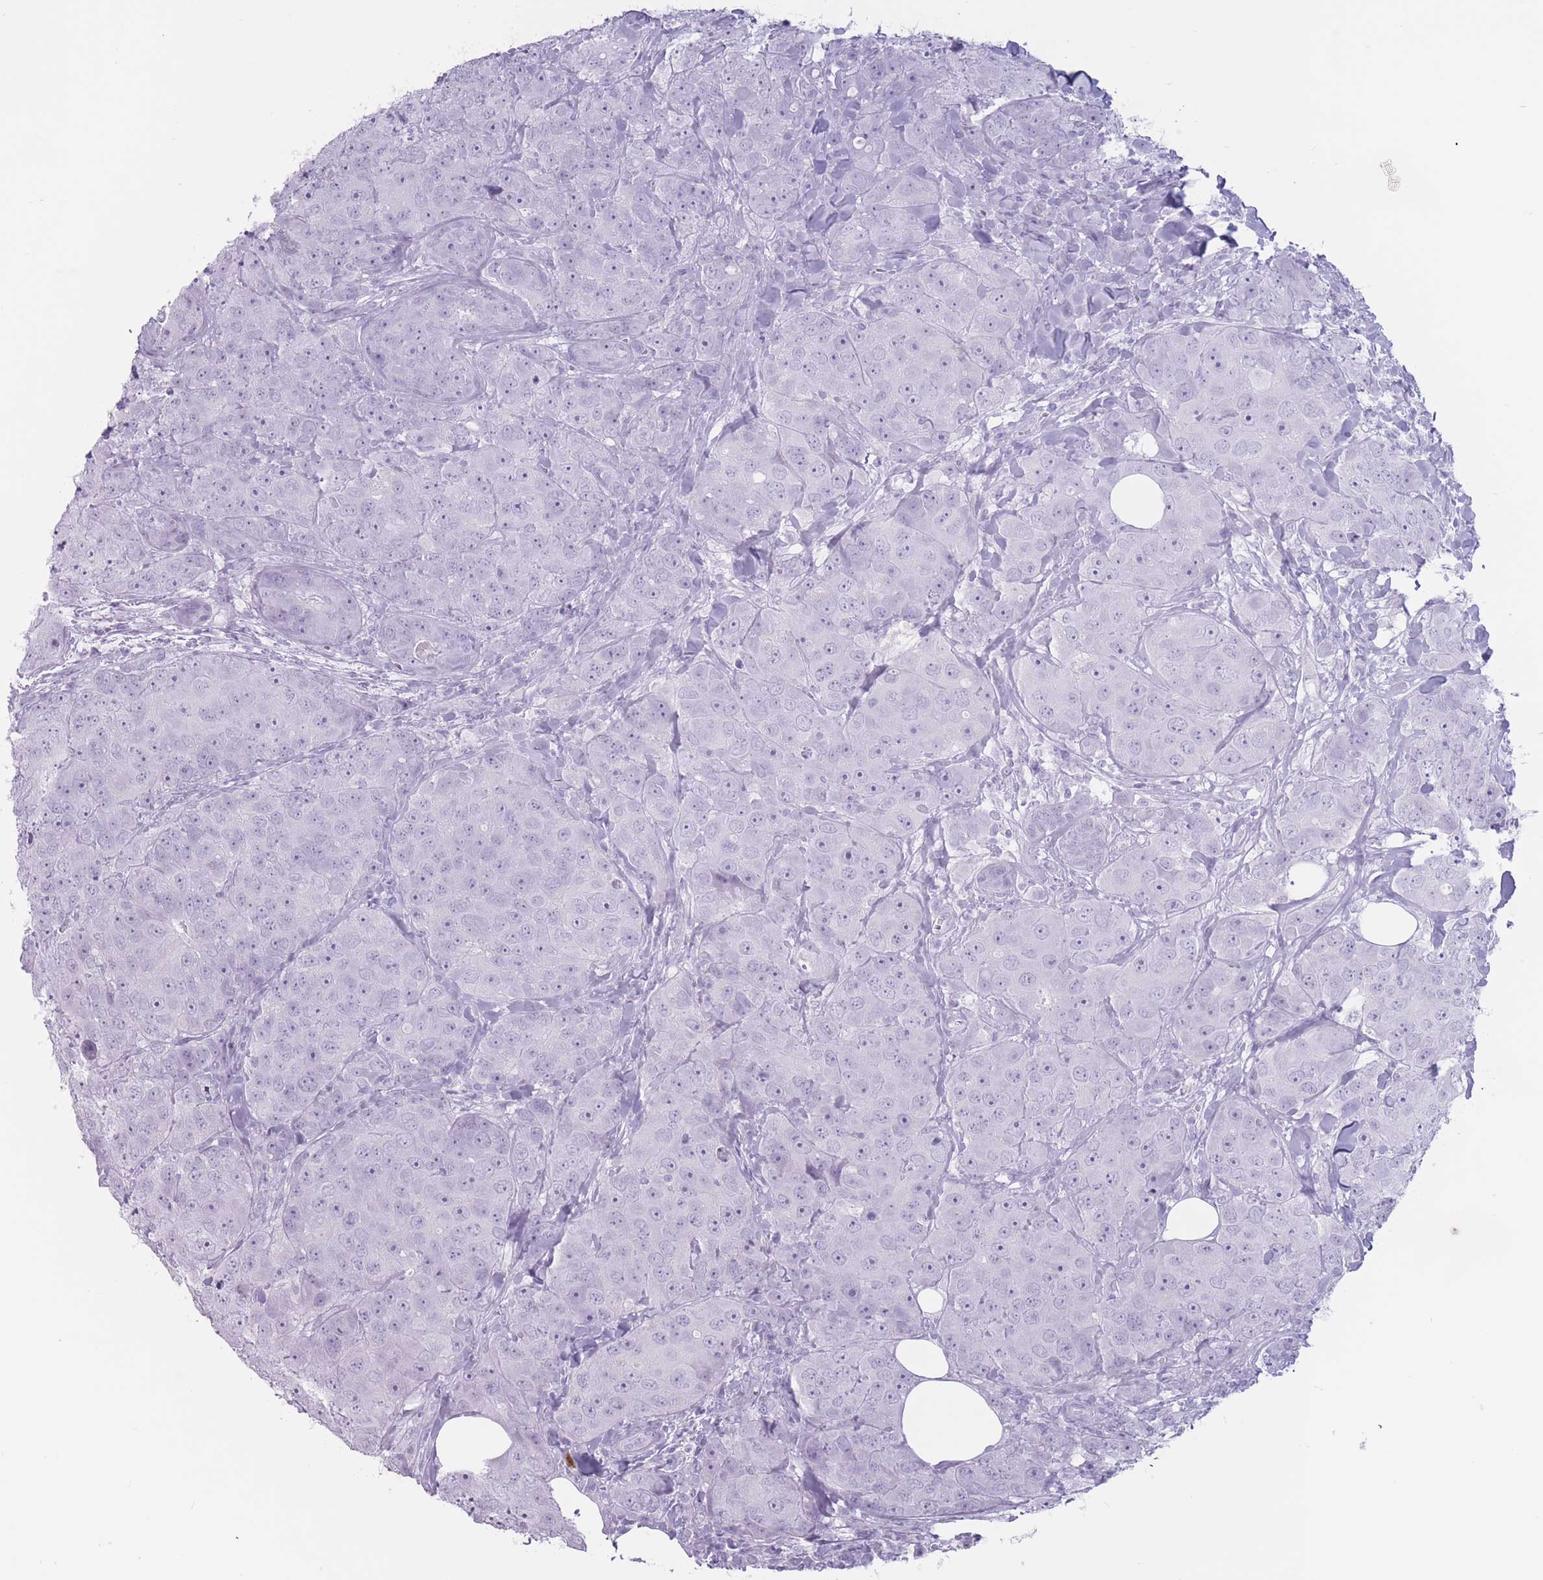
{"staining": {"intensity": "negative", "quantity": "none", "location": "none"}, "tissue": "breast cancer", "cell_type": "Tumor cells", "image_type": "cancer", "snomed": [{"axis": "morphology", "description": "Duct carcinoma"}, {"axis": "topography", "description": "Breast"}], "caption": "DAB (3,3'-diaminobenzidine) immunohistochemical staining of breast infiltrating ductal carcinoma shows no significant staining in tumor cells. (DAB (3,3'-diaminobenzidine) immunohistochemistry (IHC) visualized using brightfield microscopy, high magnification).", "gene": "PNMA3", "patient": {"sex": "female", "age": 43}}